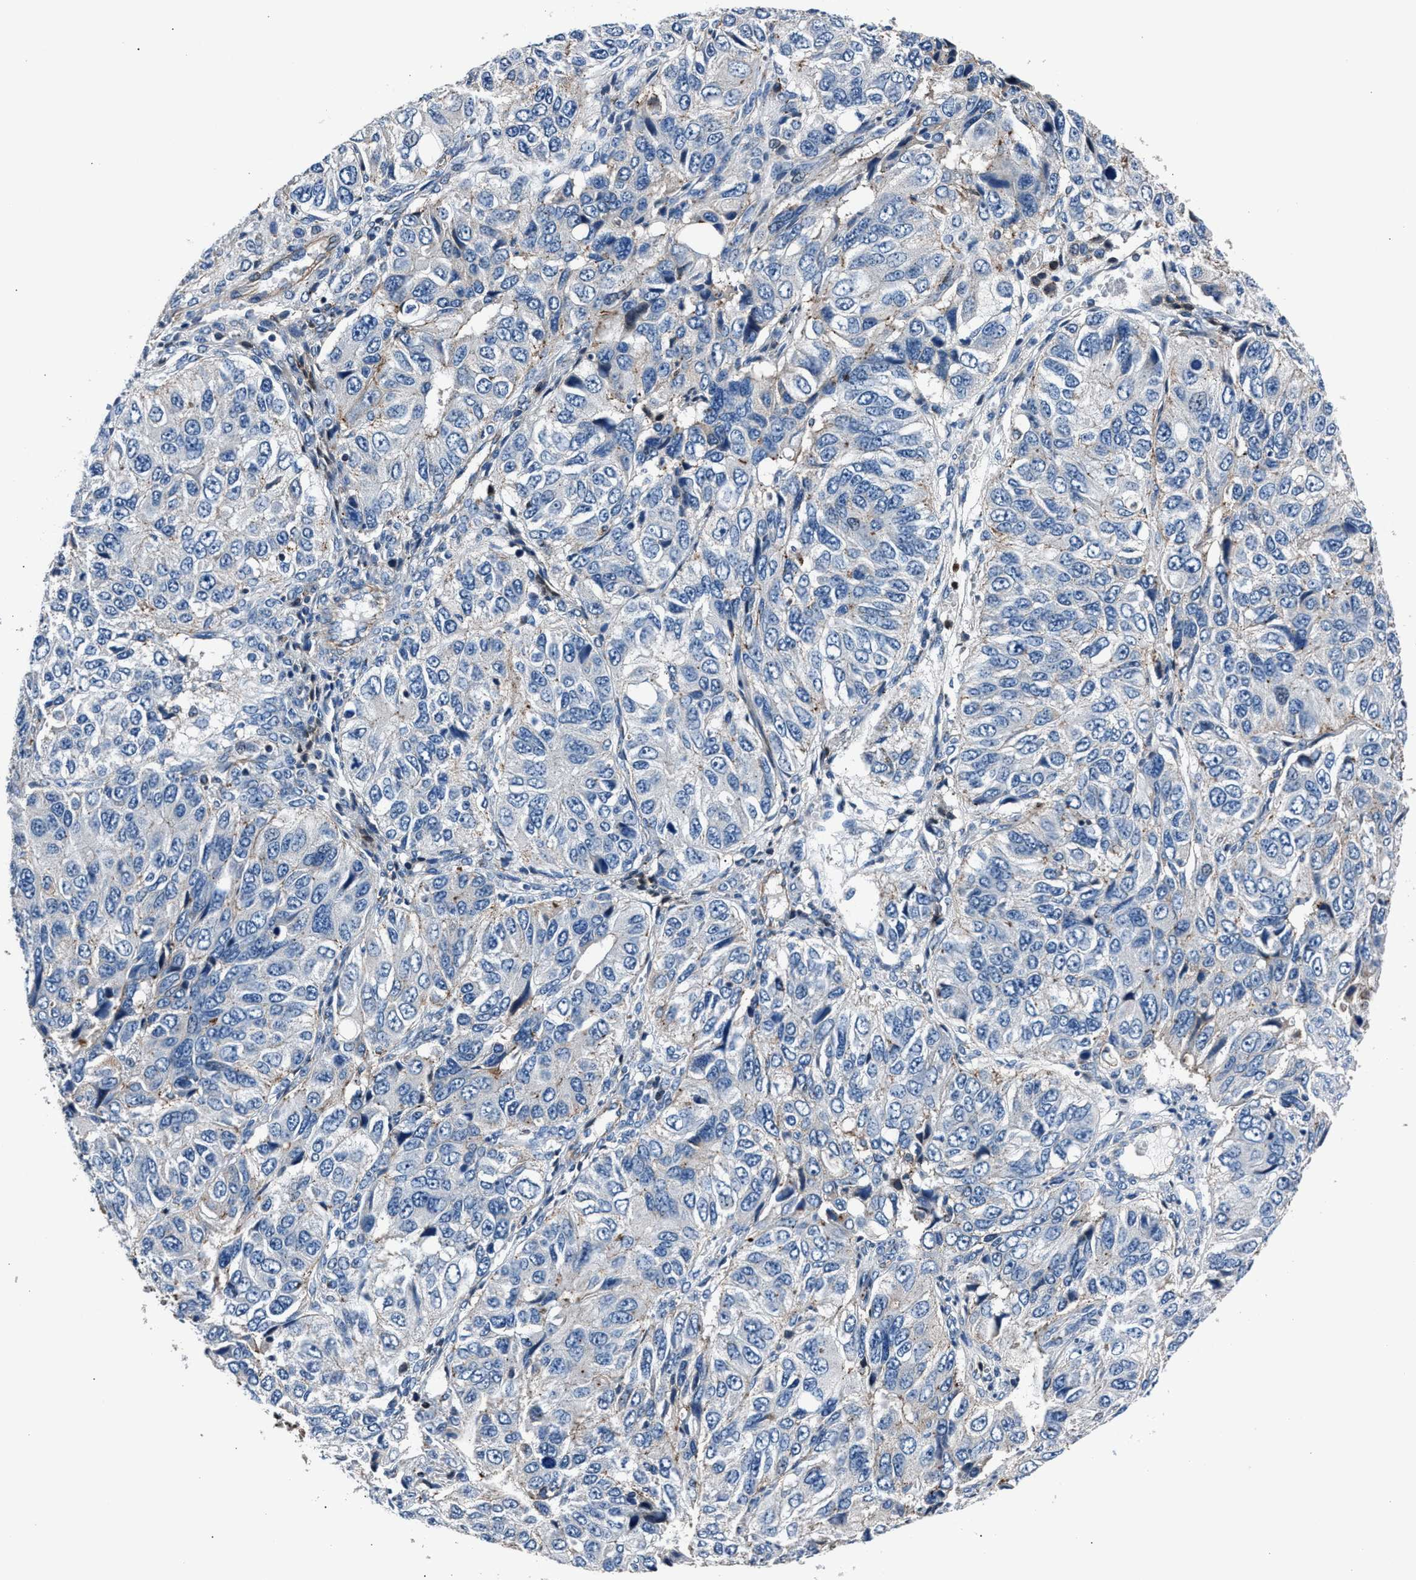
{"staining": {"intensity": "negative", "quantity": "none", "location": "none"}, "tissue": "ovarian cancer", "cell_type": "Tumor cells", "image_type": "cancer", "snomed": [{"axis": "morphology", "description": "Carcinoma, endometroid"}, {"axis": "topography", "description": "Ovary"}], "caption": "A high-resolution histopathology image shows immunohistochemistry staining of ovarian endometroid carcinoma, which exhibits no significant positivity in tumor cells. (Stains: DAB (3,3'-diaminobenzidine) IHC with hematoxylin counter stain, Microscopy: brightfield microscopy at high magnification).", "gene": "MFSD11", "patient": {"sex": "female", "age": 51}}